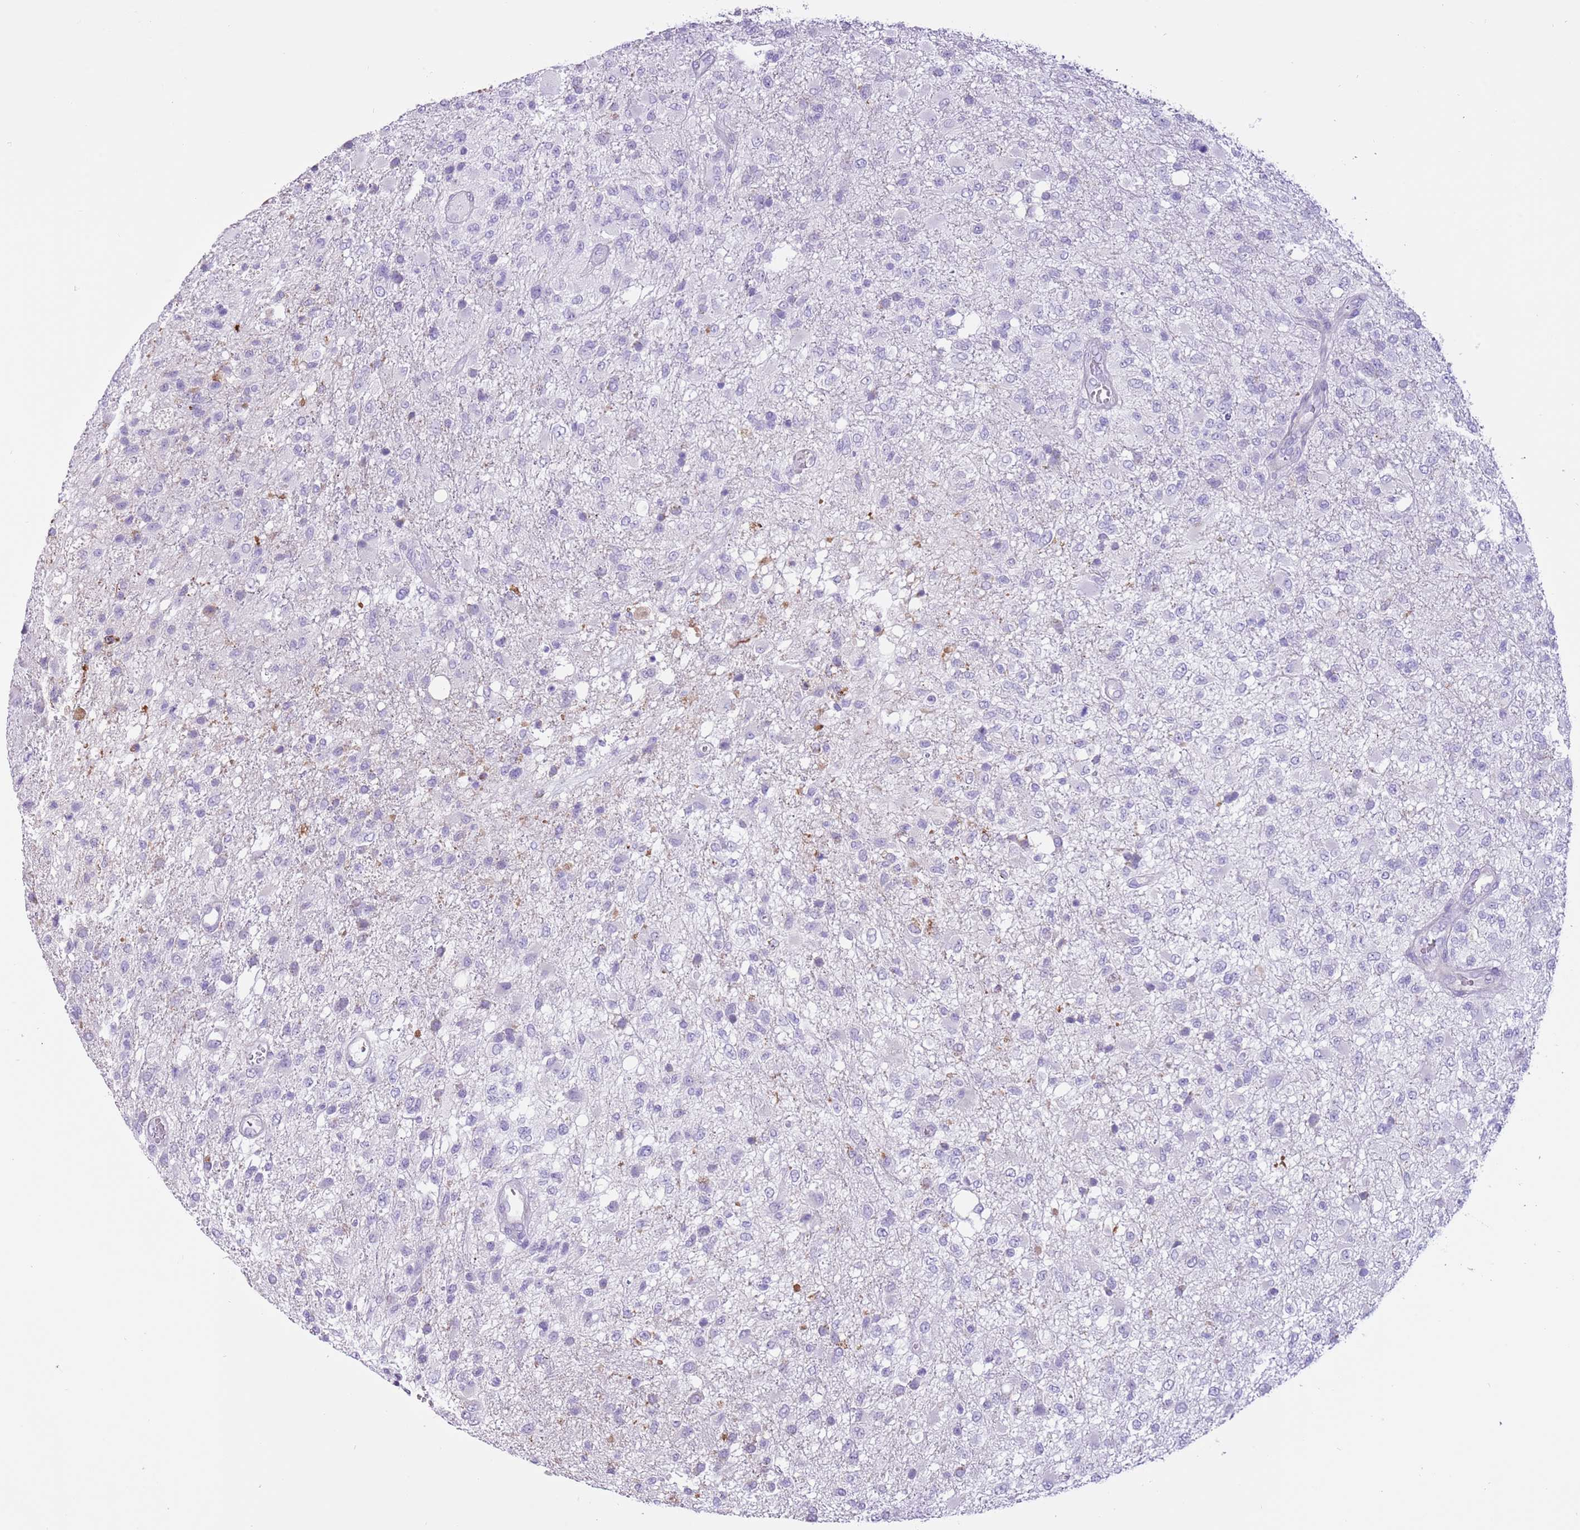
{"staining": {"intensity": "negative", "quantity": "none", "location": "none"}, "tissue": "glioma", "cell_type": "Tumor cells", "image_type": "cancer", "snomed": [{"axis": "morphology", "description": "Glioma, malignant, High grade"}, {"axis": "topography", "description": "Brain"}], "caption": "Immunohistochemistry (IHC) image of human glioma stained for a protein (brown), which displays no staining in tumor cells.", "gene": "SLC7A14", "patient": {"sex": "female", "age": 74}}